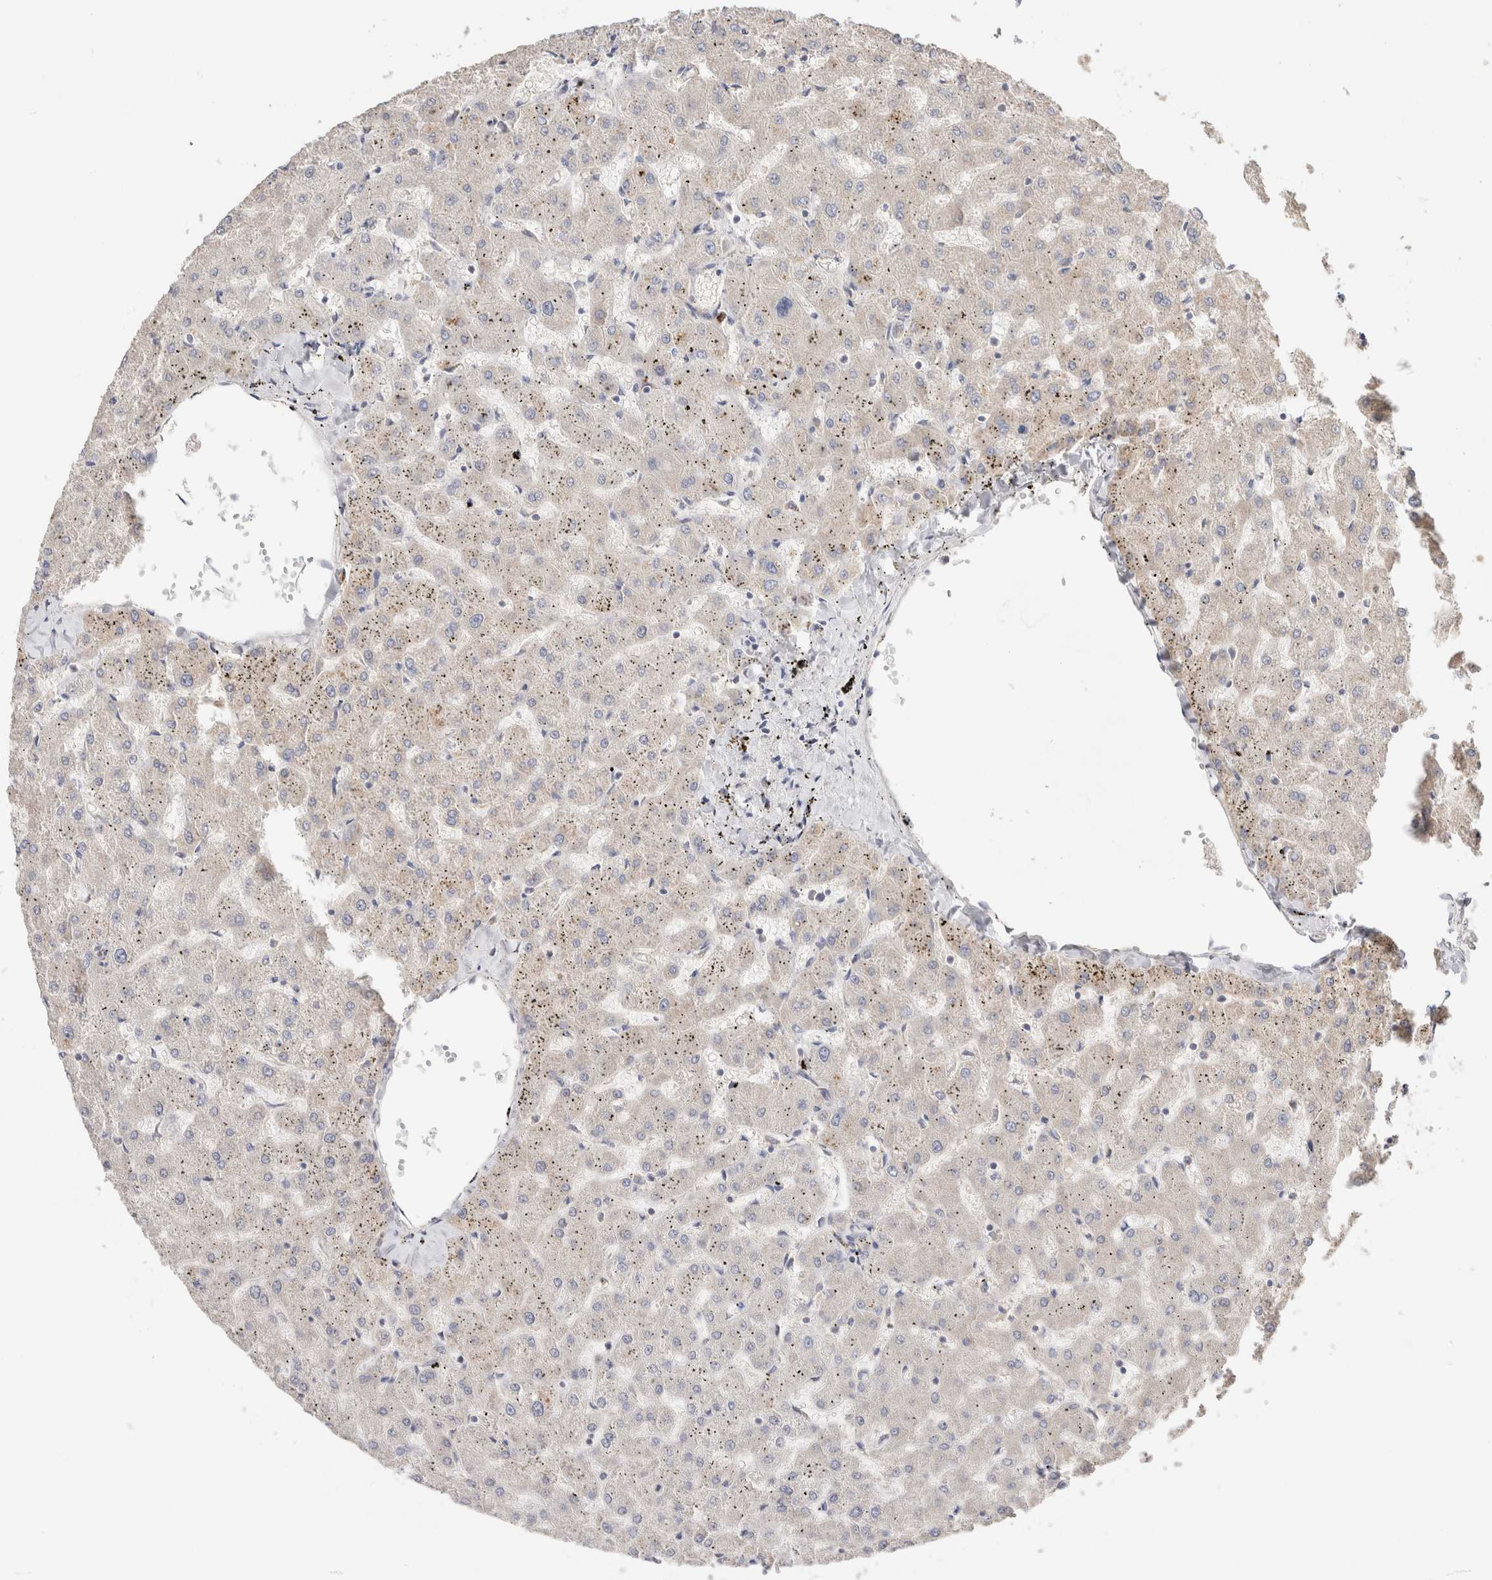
{"staining": {"intensity": "weak", "quantity": "<25%", "location": "cytoplasmic/membranous"}, "tissue": "liver", "cell_type": "Cholangiocytes", "image_type": "normal", "snomed": [{"axis": "morphology", "description": "Normal tissue, NOS"}, {"axis": "topography", "description": "Liver"}], "caption": "Immunohistochemical staining of unremarkable liver demonstrates no significant staining in cholangiocytes.", "gene": "B3GNTL1", "patient": {"sex": "female", "age": 63}}